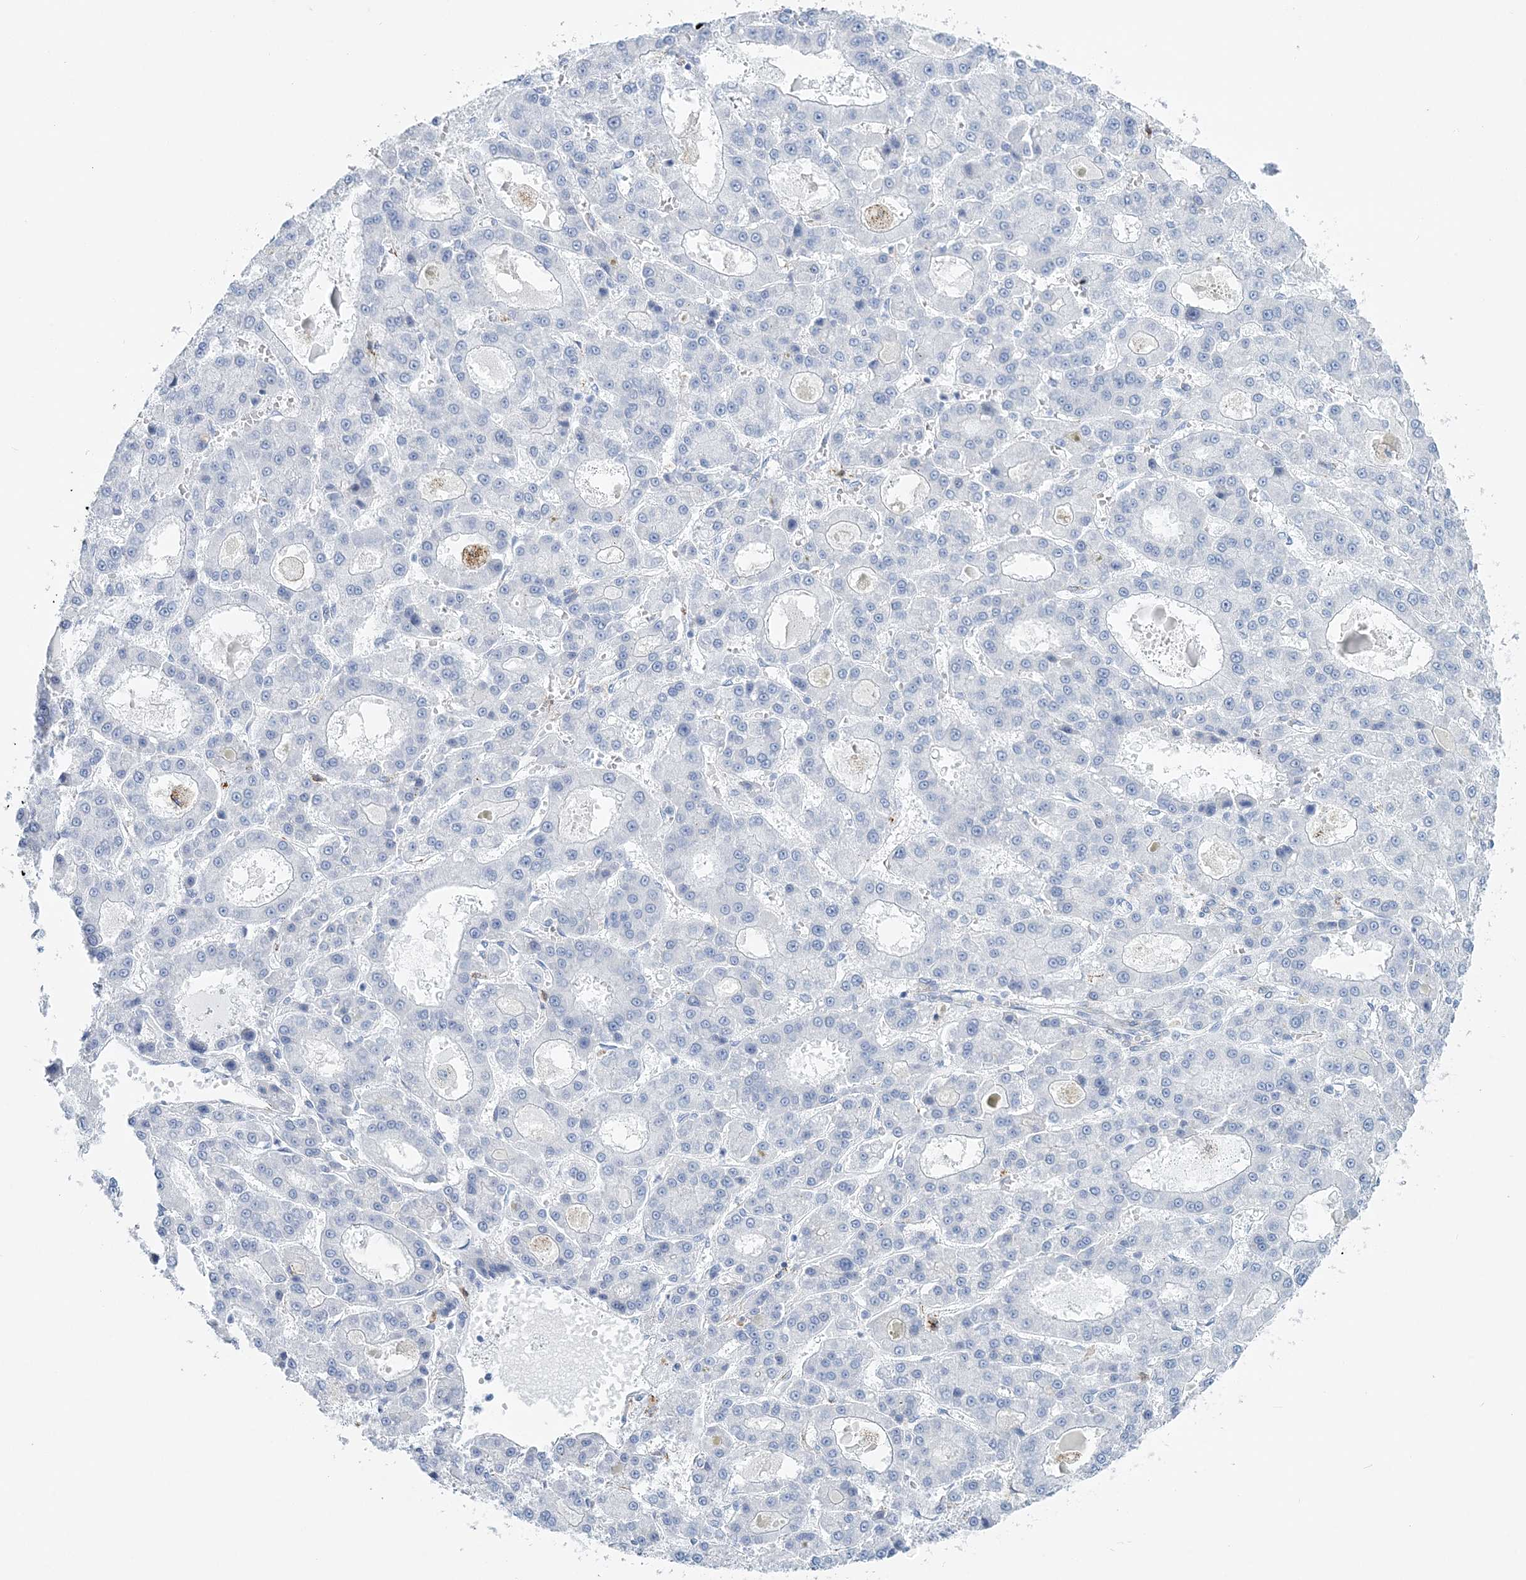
{"staining": {"intensity": "negative", "quantity": "none", "location": "none"}, "tissue": "liver cancer", "cell_type": "Tumor cells", "image_type": "cancer", "snomed": [{"axis": "morphology", "description": "Carcinoma, Hepatocellular, NOS"}, {"axis": "topography", "description": "Liver"}], "caption": "Tumor cells show no significant protein positivity in liver cancer (hepatocellular carcinoma).", "gene": "NKX6-1", "patient": {"sex": "male", "age": 70}}